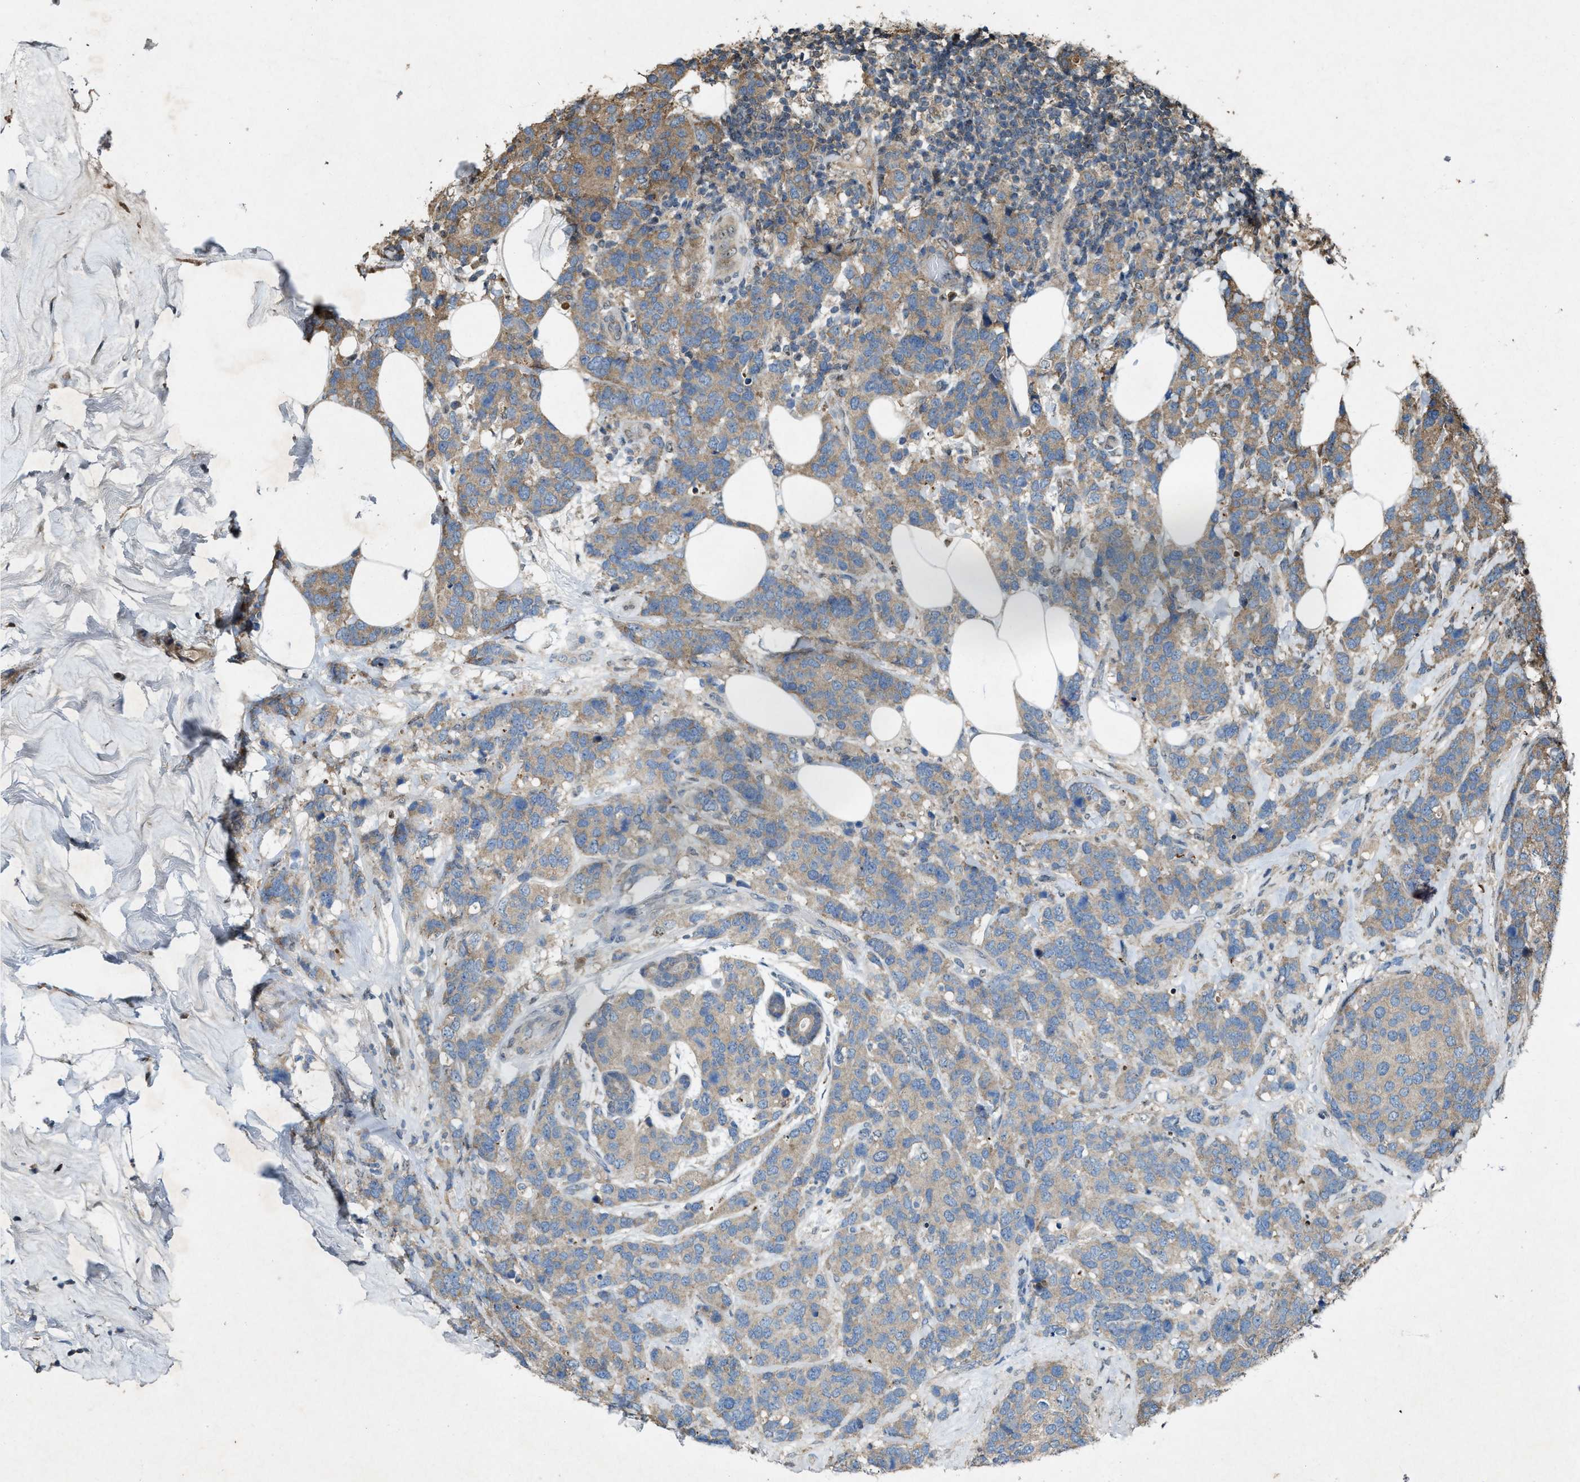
{"staining": {"intensity": "moderate", "quantity": "25%-75%", "location": "cytoplasmic/membranous"}, "tissue": "breast cancer", "cell_type": "Tumor cells", "image_type": "cancer", "snomed": [{"axis": "morphology", "description": "Lobular carcinoma"}, {"axis": "topography", "description": "Breast"}], "caption": "This is an image of immunohistochemistry staining of breast lobular carcinoma, which shows moderate staining in the cytoplasmic/membranous of tumor cells.", "gene": "PDP2", "patient": {"sex": "female", "age": 59}}